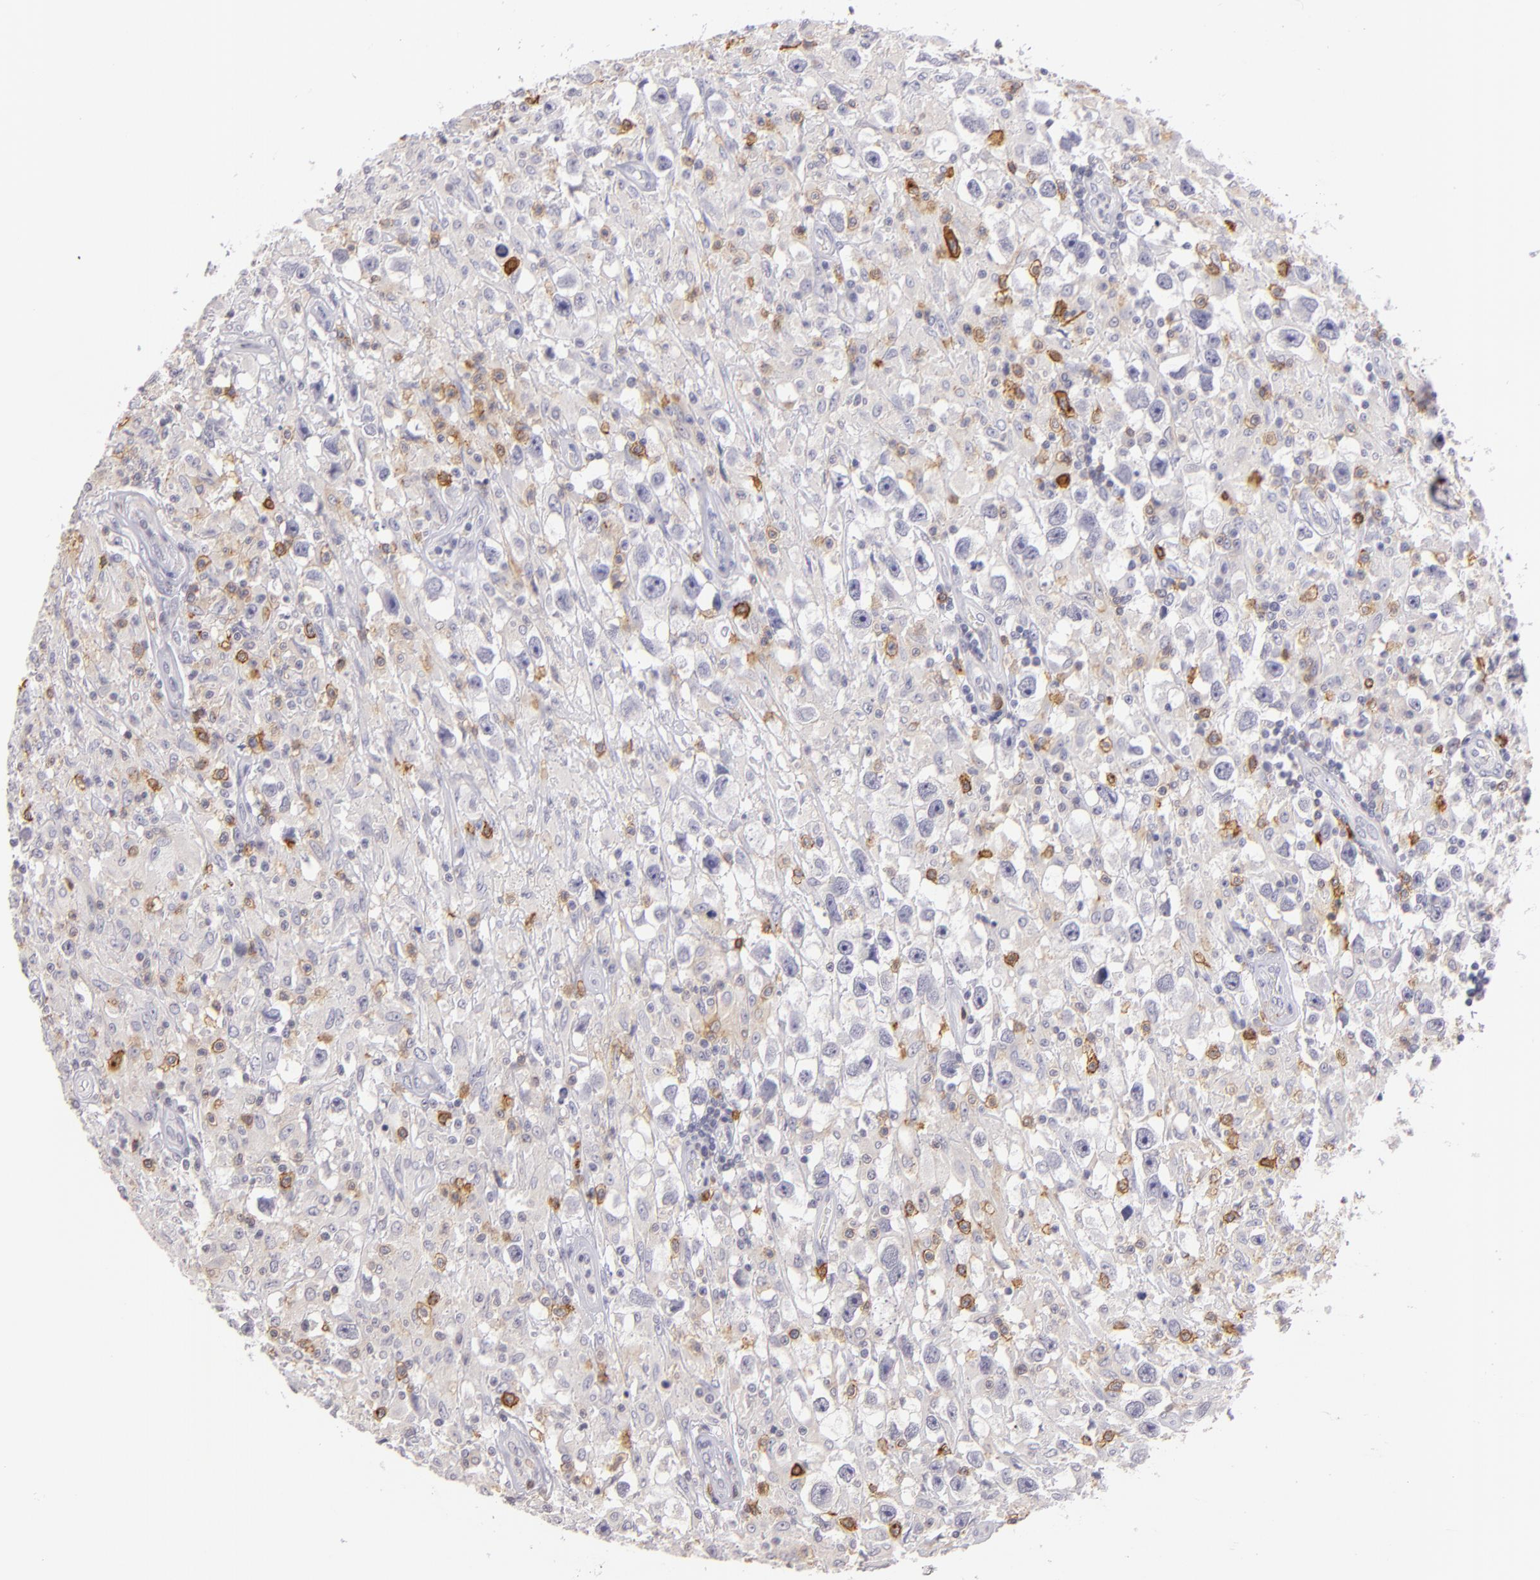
{"staining": {"intensity": "negative", "quantity": "none", "location": "none"}, "tissue": "testis cancer", "cell_type": "Tumor cells", "image_type": "cancer", "snomed": [{"axis": "morphology", "description": "Seminoma, NOS"}, {"axis": "topography", "description": "Testis"}], "caption": "DAB (3,3'-diaminobenzidine) immunohistochemical staining of human testis cancer (seminoma) displays no significant staining in tumor cells.", "gene": "IL2RA", "patient": {"sex": "male", "age": 34}}